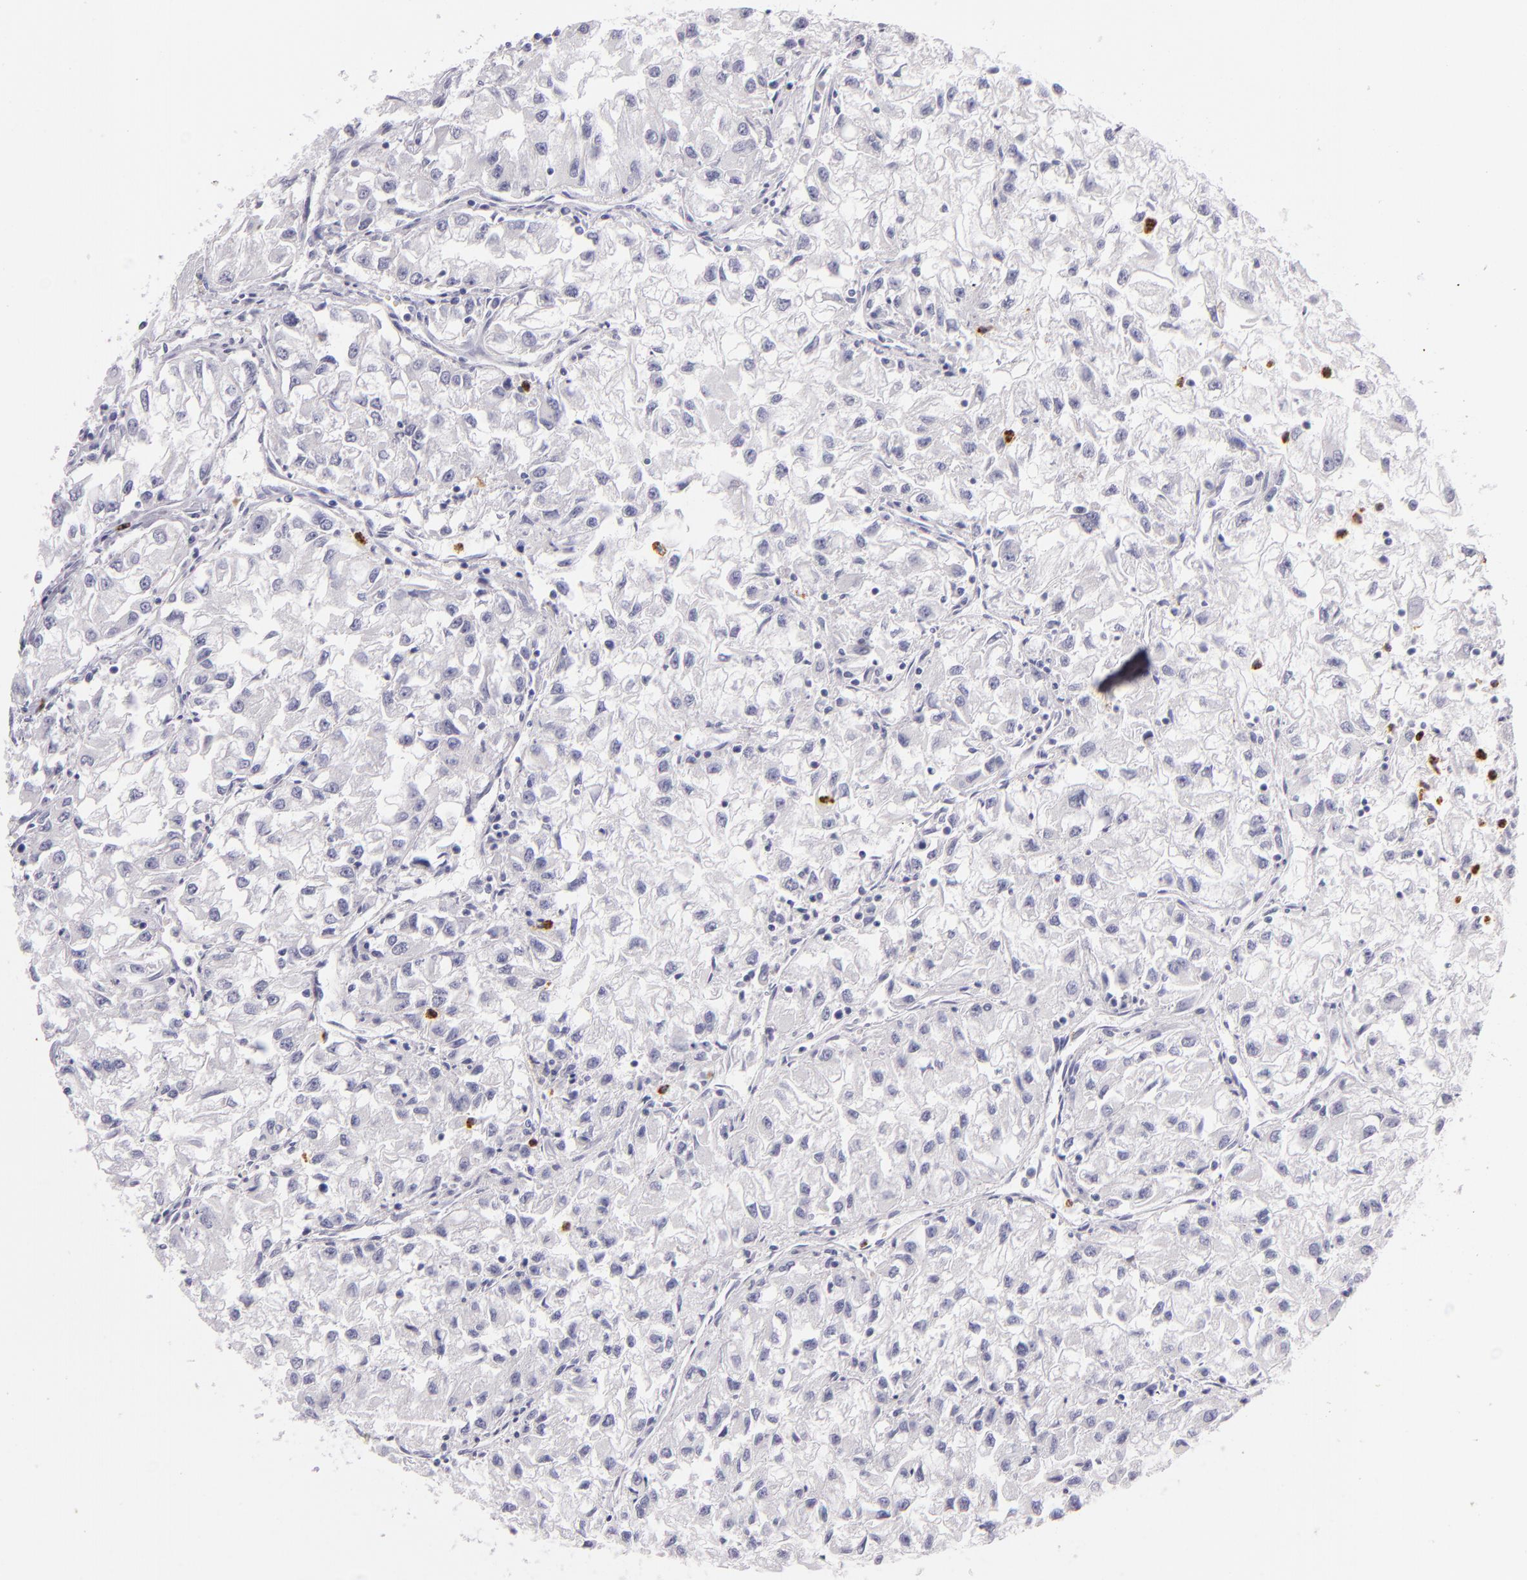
{"staining": {"intensity": "negative", "quantity": "none", "location": "none"}, "tissue": "renal cancer", "cell_type": "Tumor cells", "image_type": "cancer", "snomed": [{"axis": "morphology", "description": "Adenocarcinoma, NOS"}, {"axis": "topography", "description": "Kidney"}], "caption": "Protein analysis of renal adenocarcinoma exhibits no significant staining in tumor cells. (DAB immunohistochemistry with hematoxylin counter stain).", "gene": "CDH3", "patient": {"sex": "male", "age": 59}}